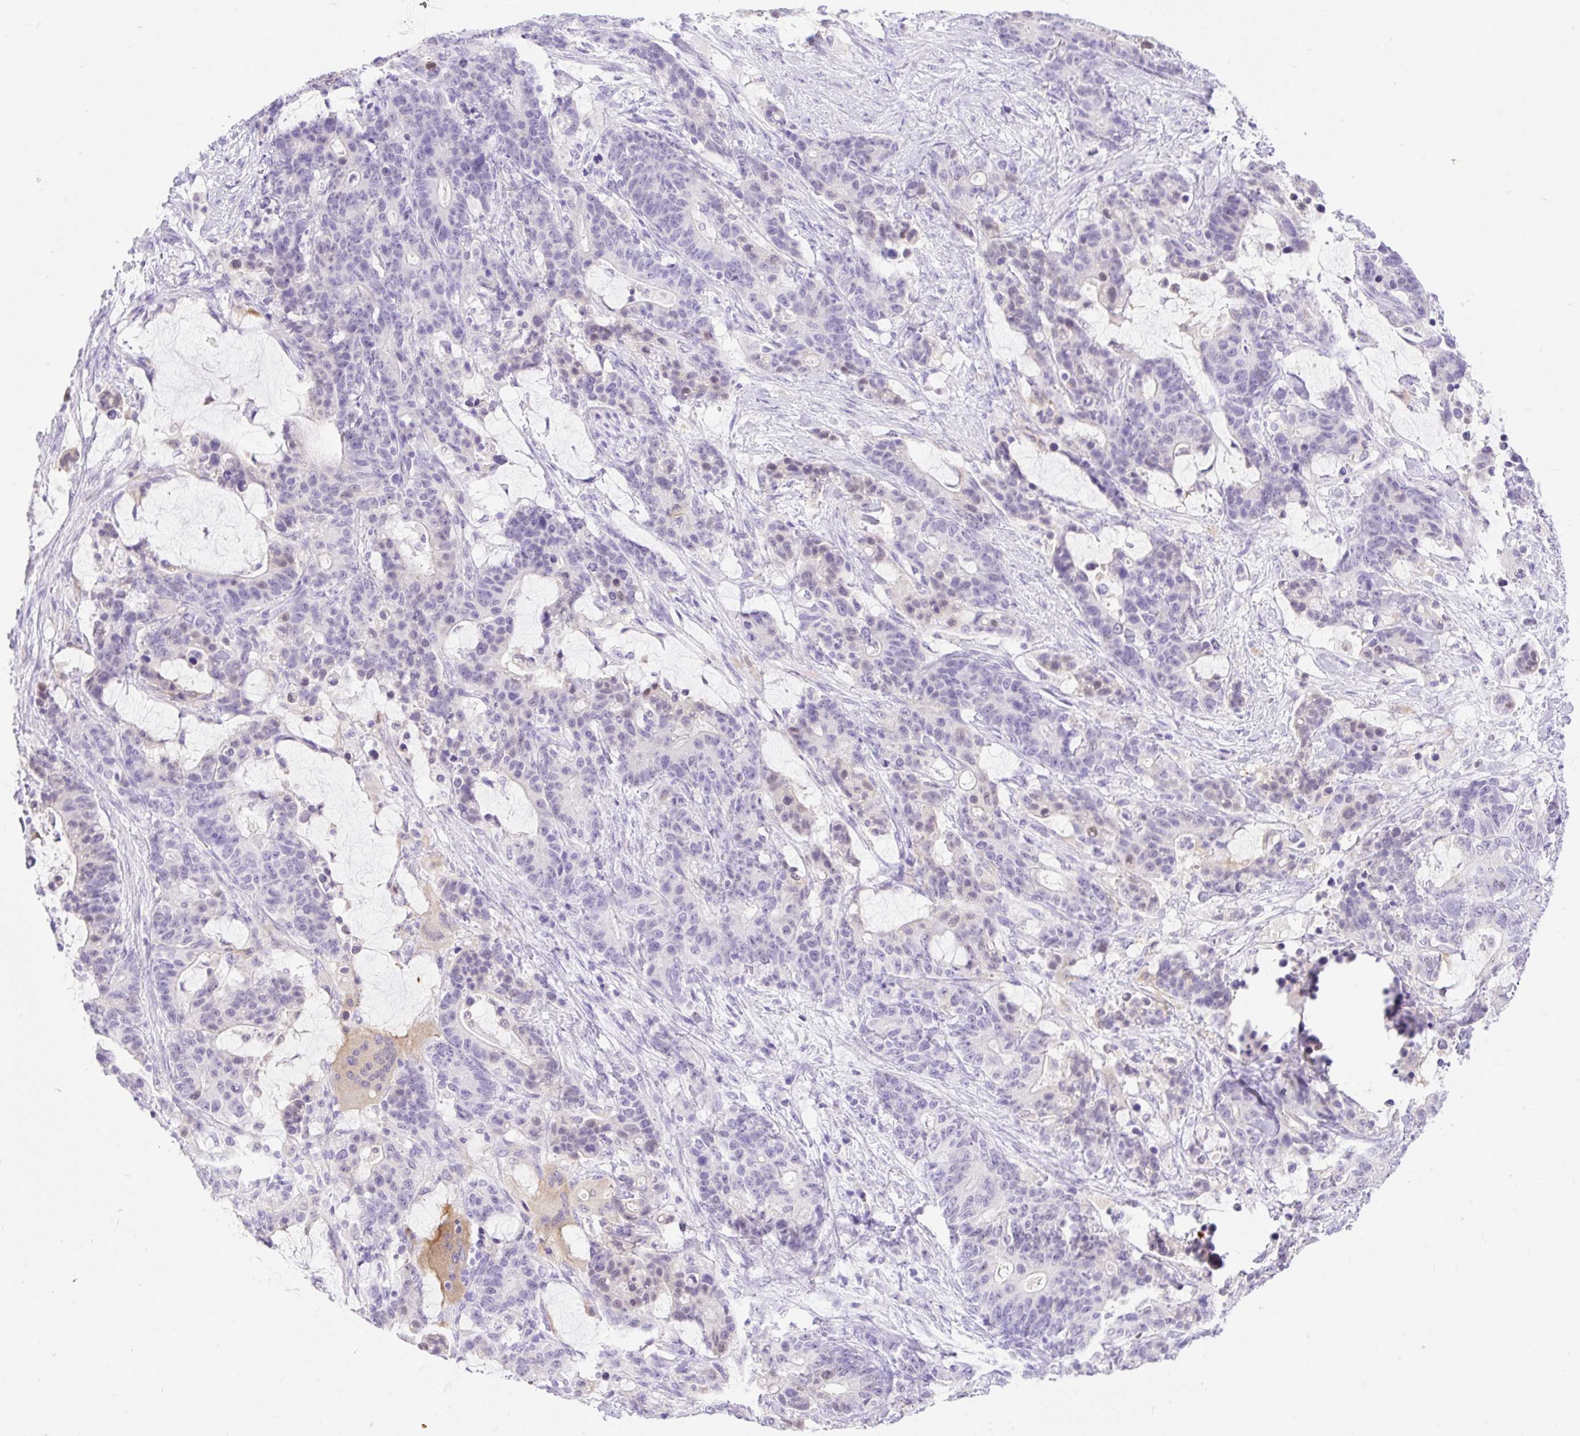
{"staining": {"intensity": "negative", "quantity": "none", "location": "none"}, "tissue": "stomach cancer", "cell_type": "Tumor cells", "image_type": "cancer", "snomed": [{"axis": "morphology", "description": "Normal tissue, NOS"}, {"axis": "morphology", "description": "Adenocarcinoma, NOS"}, {"axis": "topography", "description": "Stomach"}], "caption": "IHC of stomach cancer displays no positivity in tumor cells. (DAB IHC visualized using brightfield microscopy, high magnification).", "gene": "SLC25A40", "patient": {"sex": "female", "age": 64}}